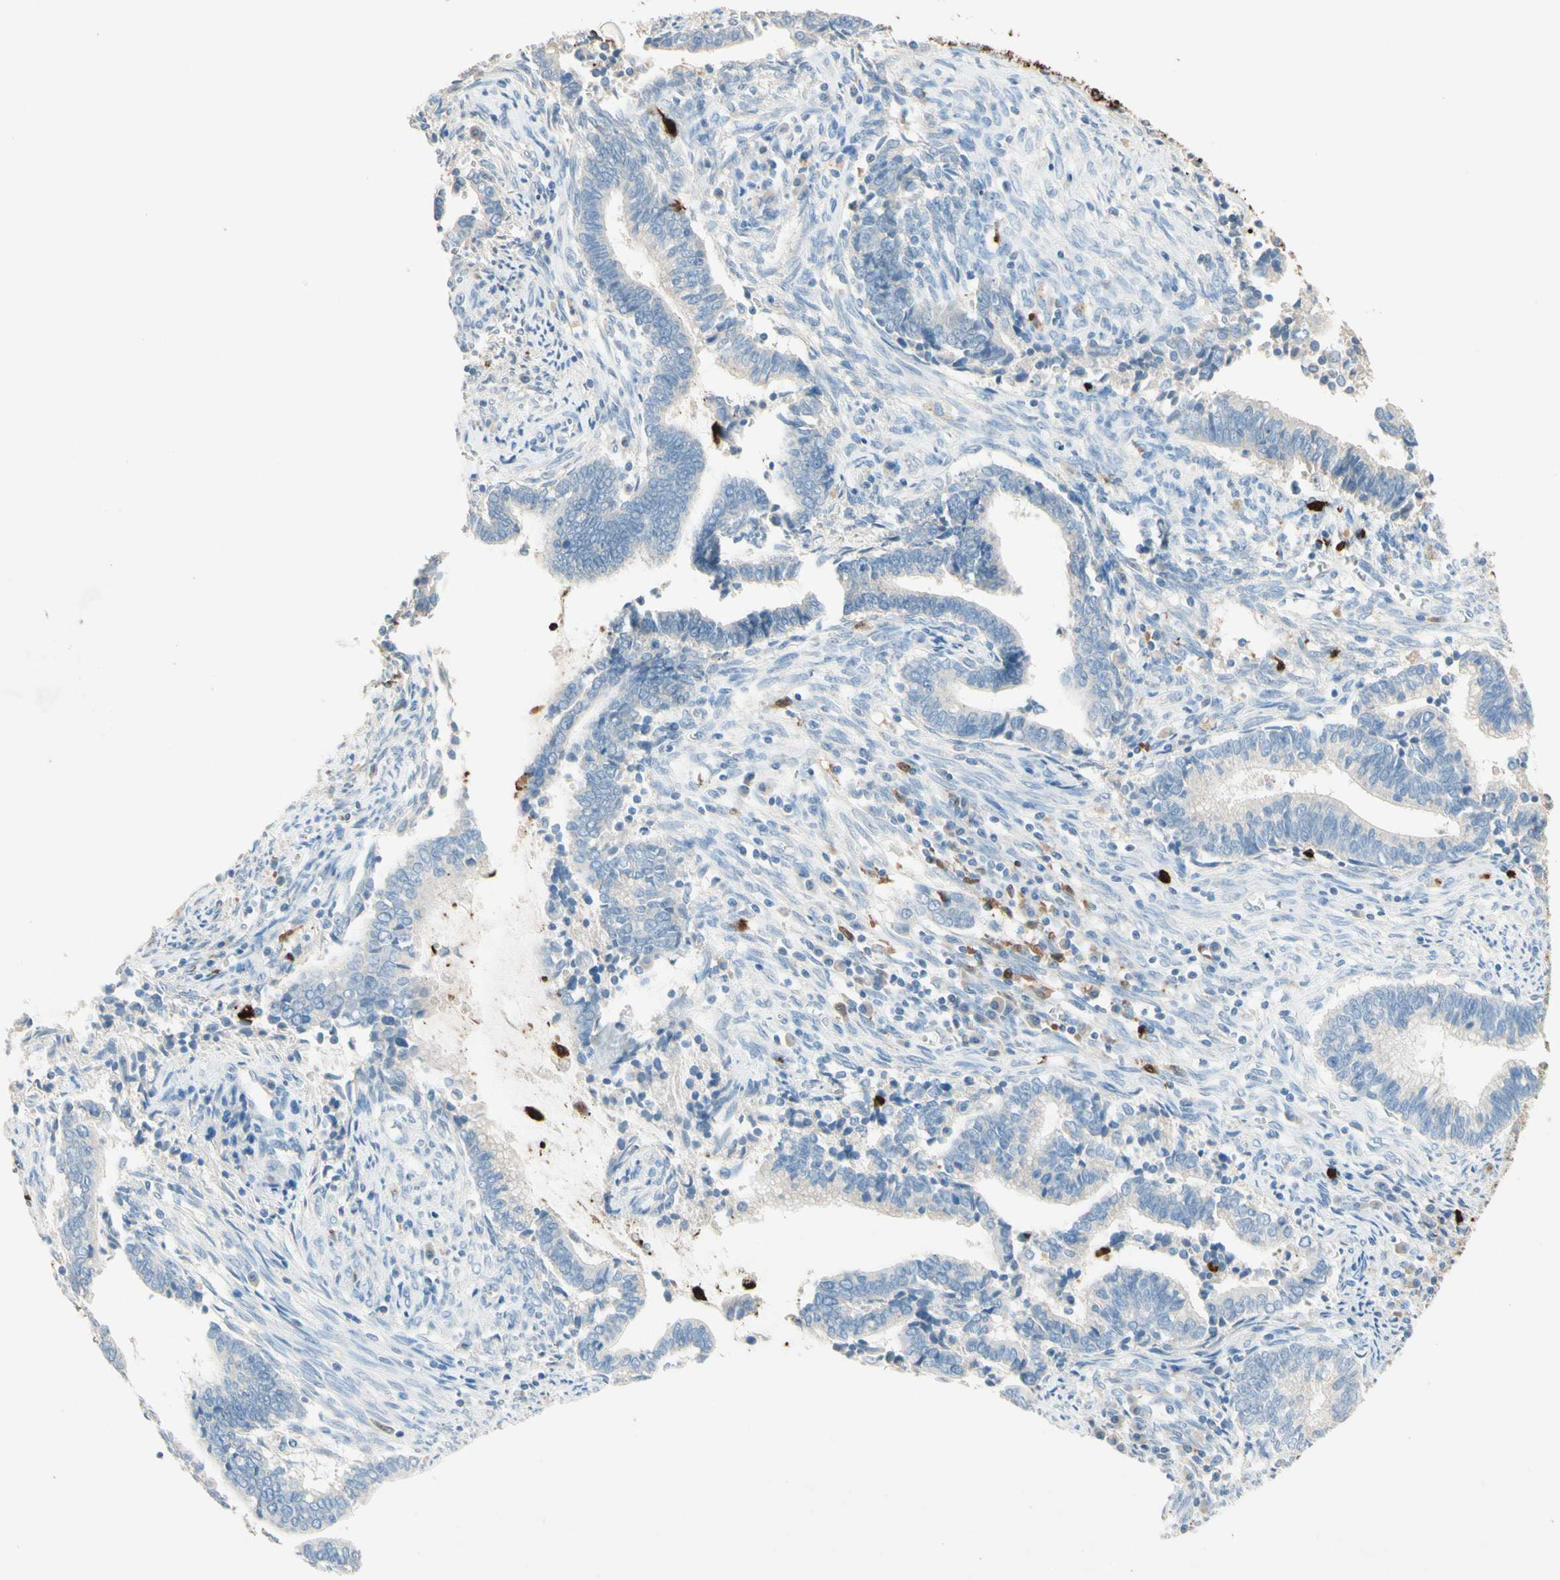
{"staining": {"intensity": "negative", "quantity": "none", "location": "none"}, "tissue": "cervical cancer", "cell_type": "Tumor cells", "image_type": "cancer", "snomed": [{"axis": "morphology", "description": "Adenocarcinoma, NOS"}, {"axis": "topography", "description": "Cervix"}], "caption": "DAB (3,3'-diaminobenzidine) immunohistochemical staining of human cervical cancer displays no significant positivity in tumor cells. The staining was performed using DAB to visualize the protein expression in brown, while the nuclei were stained in blue with hematoxylin (Magnification: 20x).", "gene": "NFKBIZ", "patient": {"sex": "female", "age": 44}}